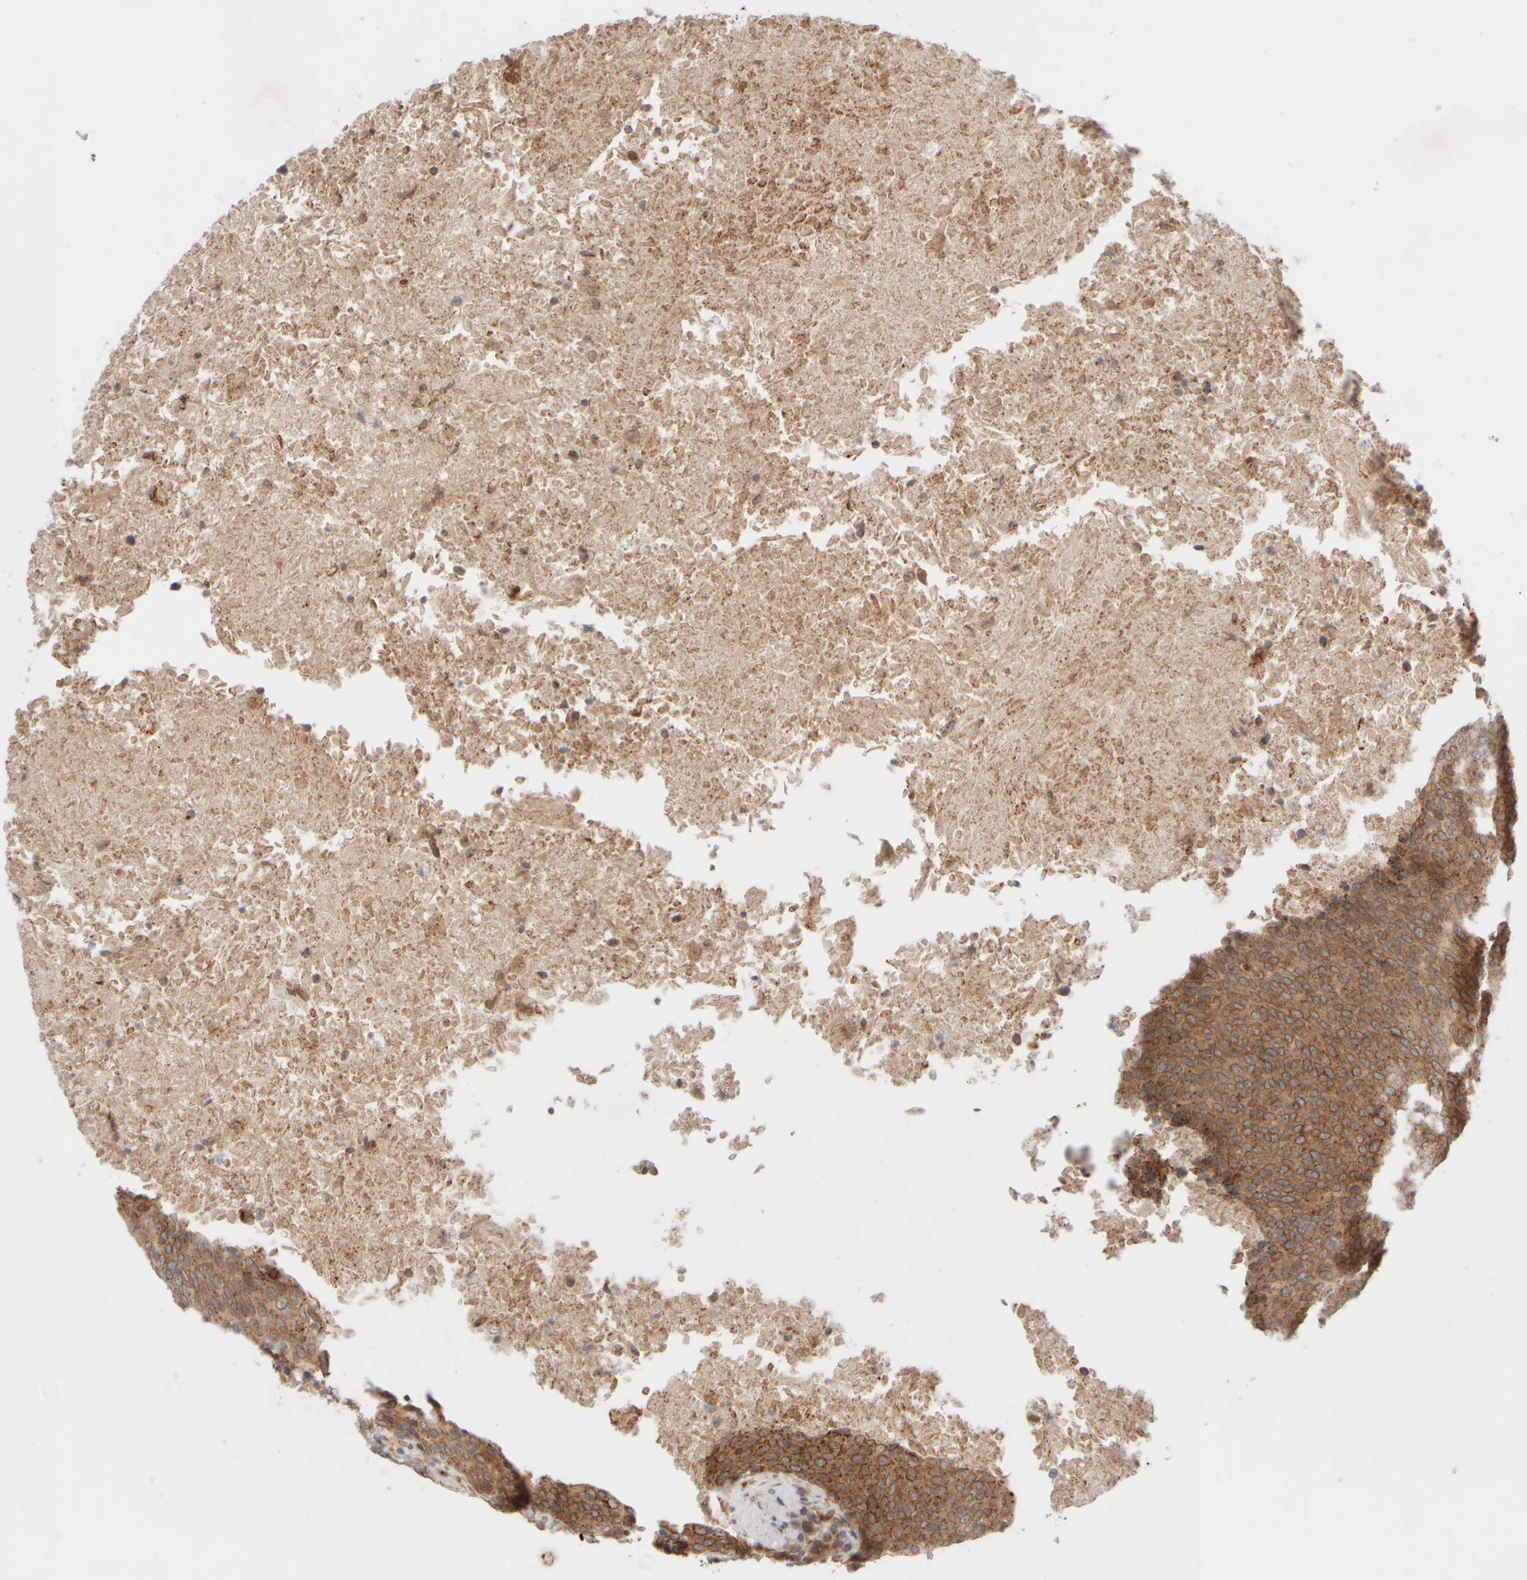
{"staining": {"intensity": "moderate", "quantity": ">75%", "location": "cytoplasmic/membranous"}, "tissue": "head and neck cancer", "cell_type": "Tumor cells", "image_type": "cancer", "snomed": [{"axis": "morphology", "description": "Squamous cell carcinoma, NOS"}, {"axis": "morphology", "description": "Squamous cell carcinoma, metastatic, NOS"}, {"axis": "topography", "description": "Lymph node"}, {"axis": "topography", "description": "Head-Neck"}], "caption": "An IHC image of neoplastic tissue is shown. Protein staining in brown highlights moderate cytoplasmic/membranous positivity in head and neck squamous cell carcinoma within tumor cells.", "gene": "GCN1", "patient": {"sex": "male", "age": 62}}